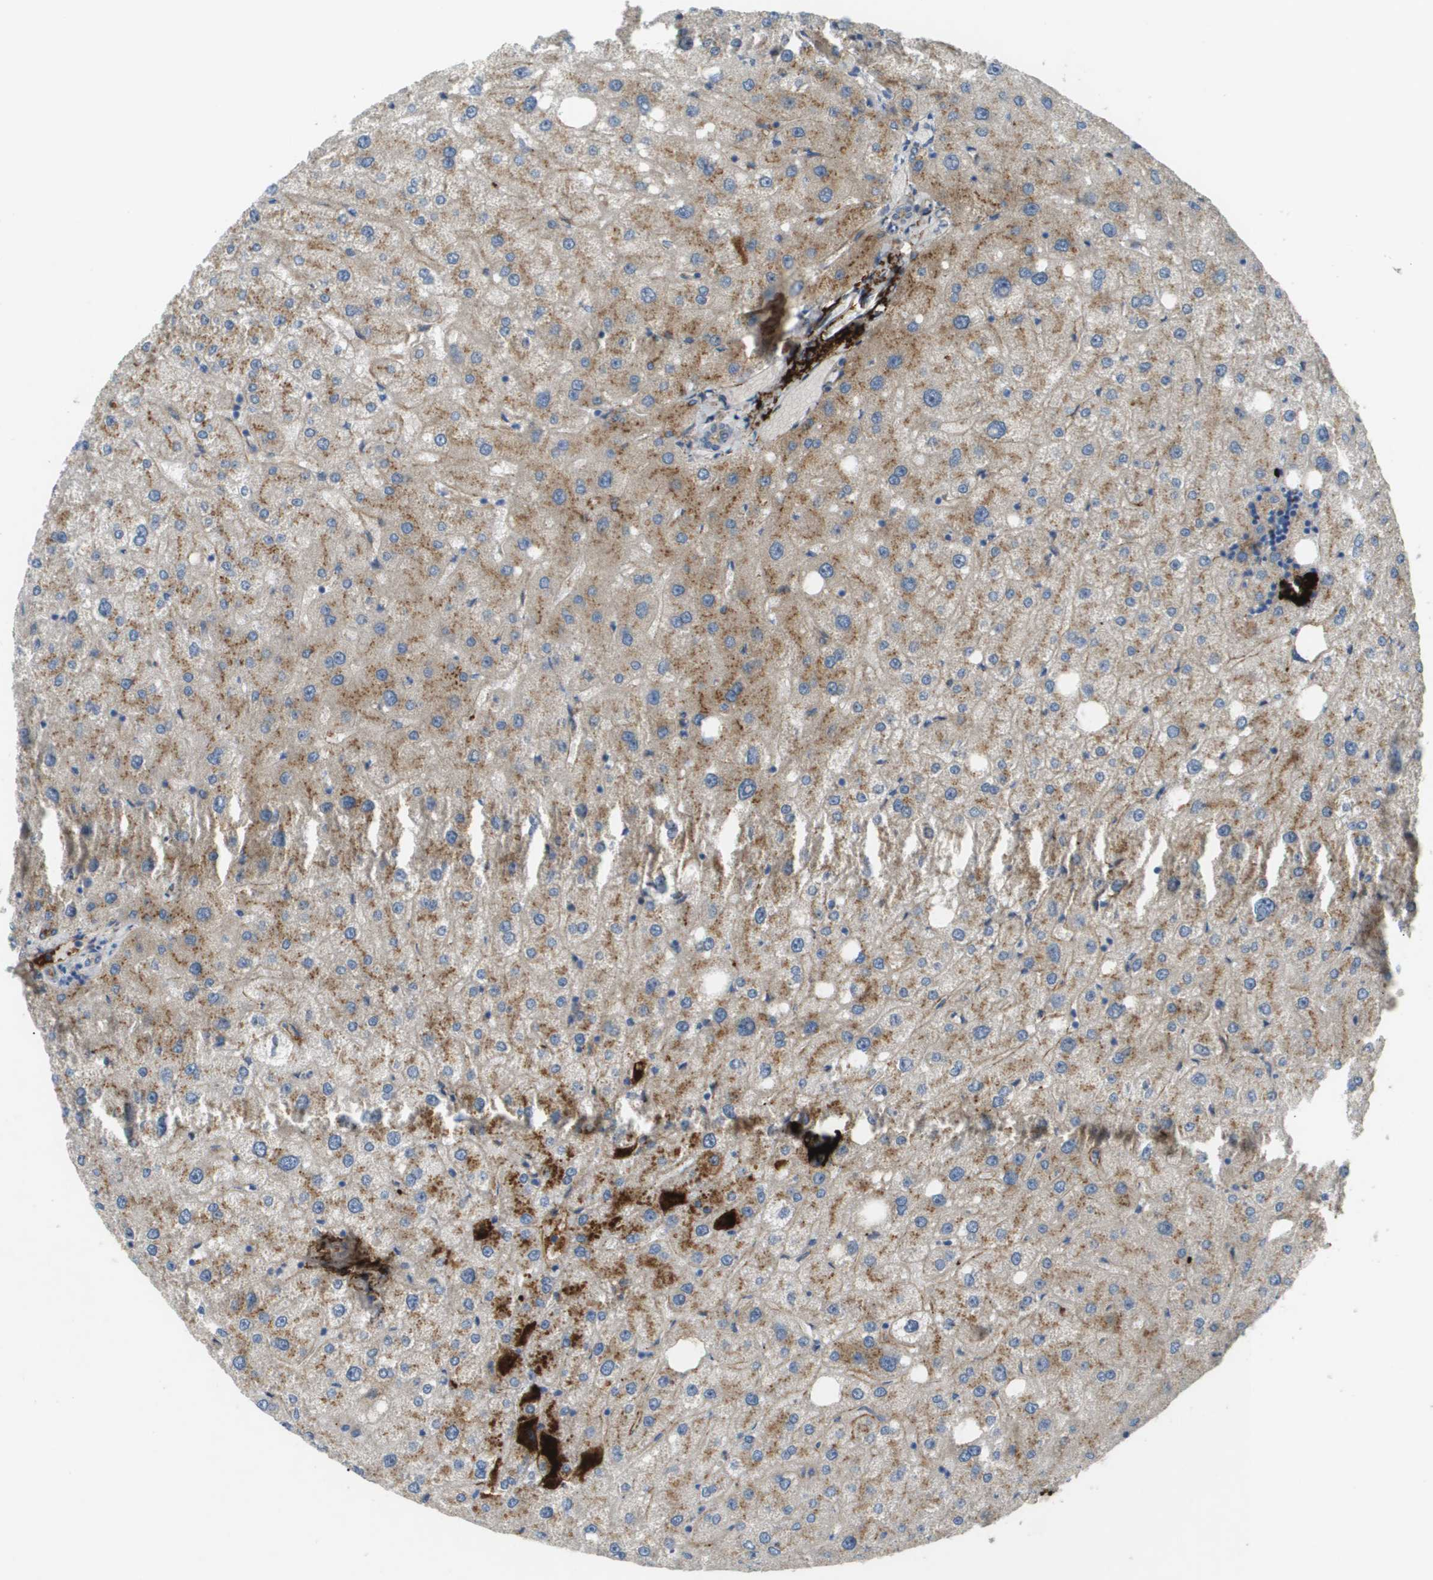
{"staining": {"intensity": "weak", "quantity": "25%-75%", "location": "cytoplasmic/membranous"}, "tissue": "liver", "cell_type": "Cholangiocytes", "image_type": "normal", "snomed": [{"axis": "morphology", "description": "Normal tissue, NOS"}, {"axis": "topography", "description": "Liver"}], "caption": "Immunohistochemistry (IHC) (DAB) staining of unremarkable liver displays weak cytoplasmic/membranous protein expression in about 25%-75% of cholangiocytes. The staining was performed using DAB to visualize the protein expression in brown, while the nuclei were stained in blue with hematoxylin (Magnification: 20x).", "gene": "VTN", "patient": {"sex": "male", "age": 73}}